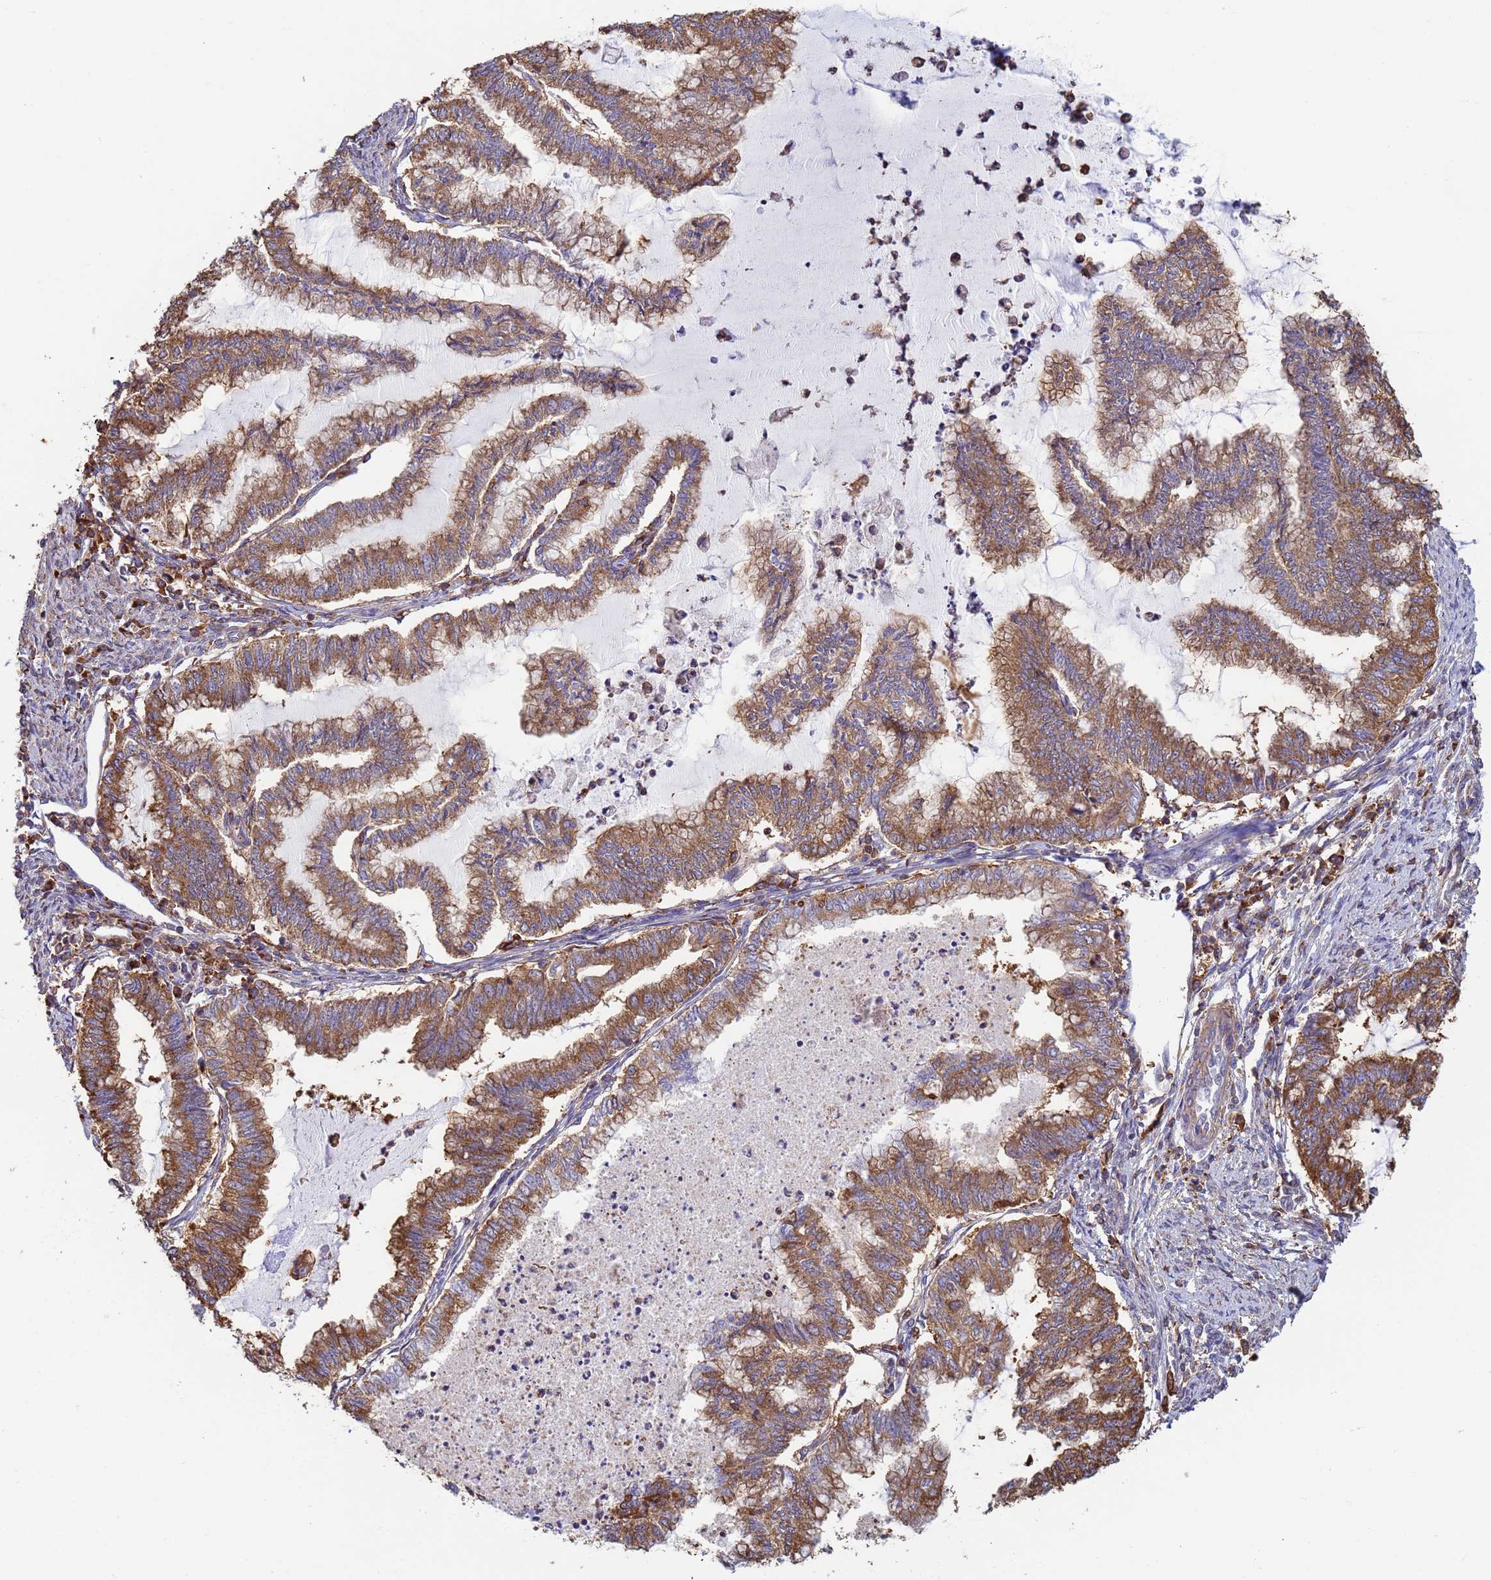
{"staining": {"intensity": "moderate", "quantity": ">75%", "location": "cytoplasmic/membranous"}, "tissue": "endometrial cancer", "cell_type": "Tumor cells", "image_type": "cancer", "snomed": [{"axis": "morphology", "description": "Adenocarcinoma, NOS"}, {"axis": "topography", "description": "Endometrium"}], "caption": "Immunohistochemical staining of adenocarcinoma (endometrial) exhibits medium levels of moderate cytoplasmic/membranous positivity in approximately >75% of tumor cells.", "gene": "ZNG1B", "patient": {"sex": "female", "age": 79}}